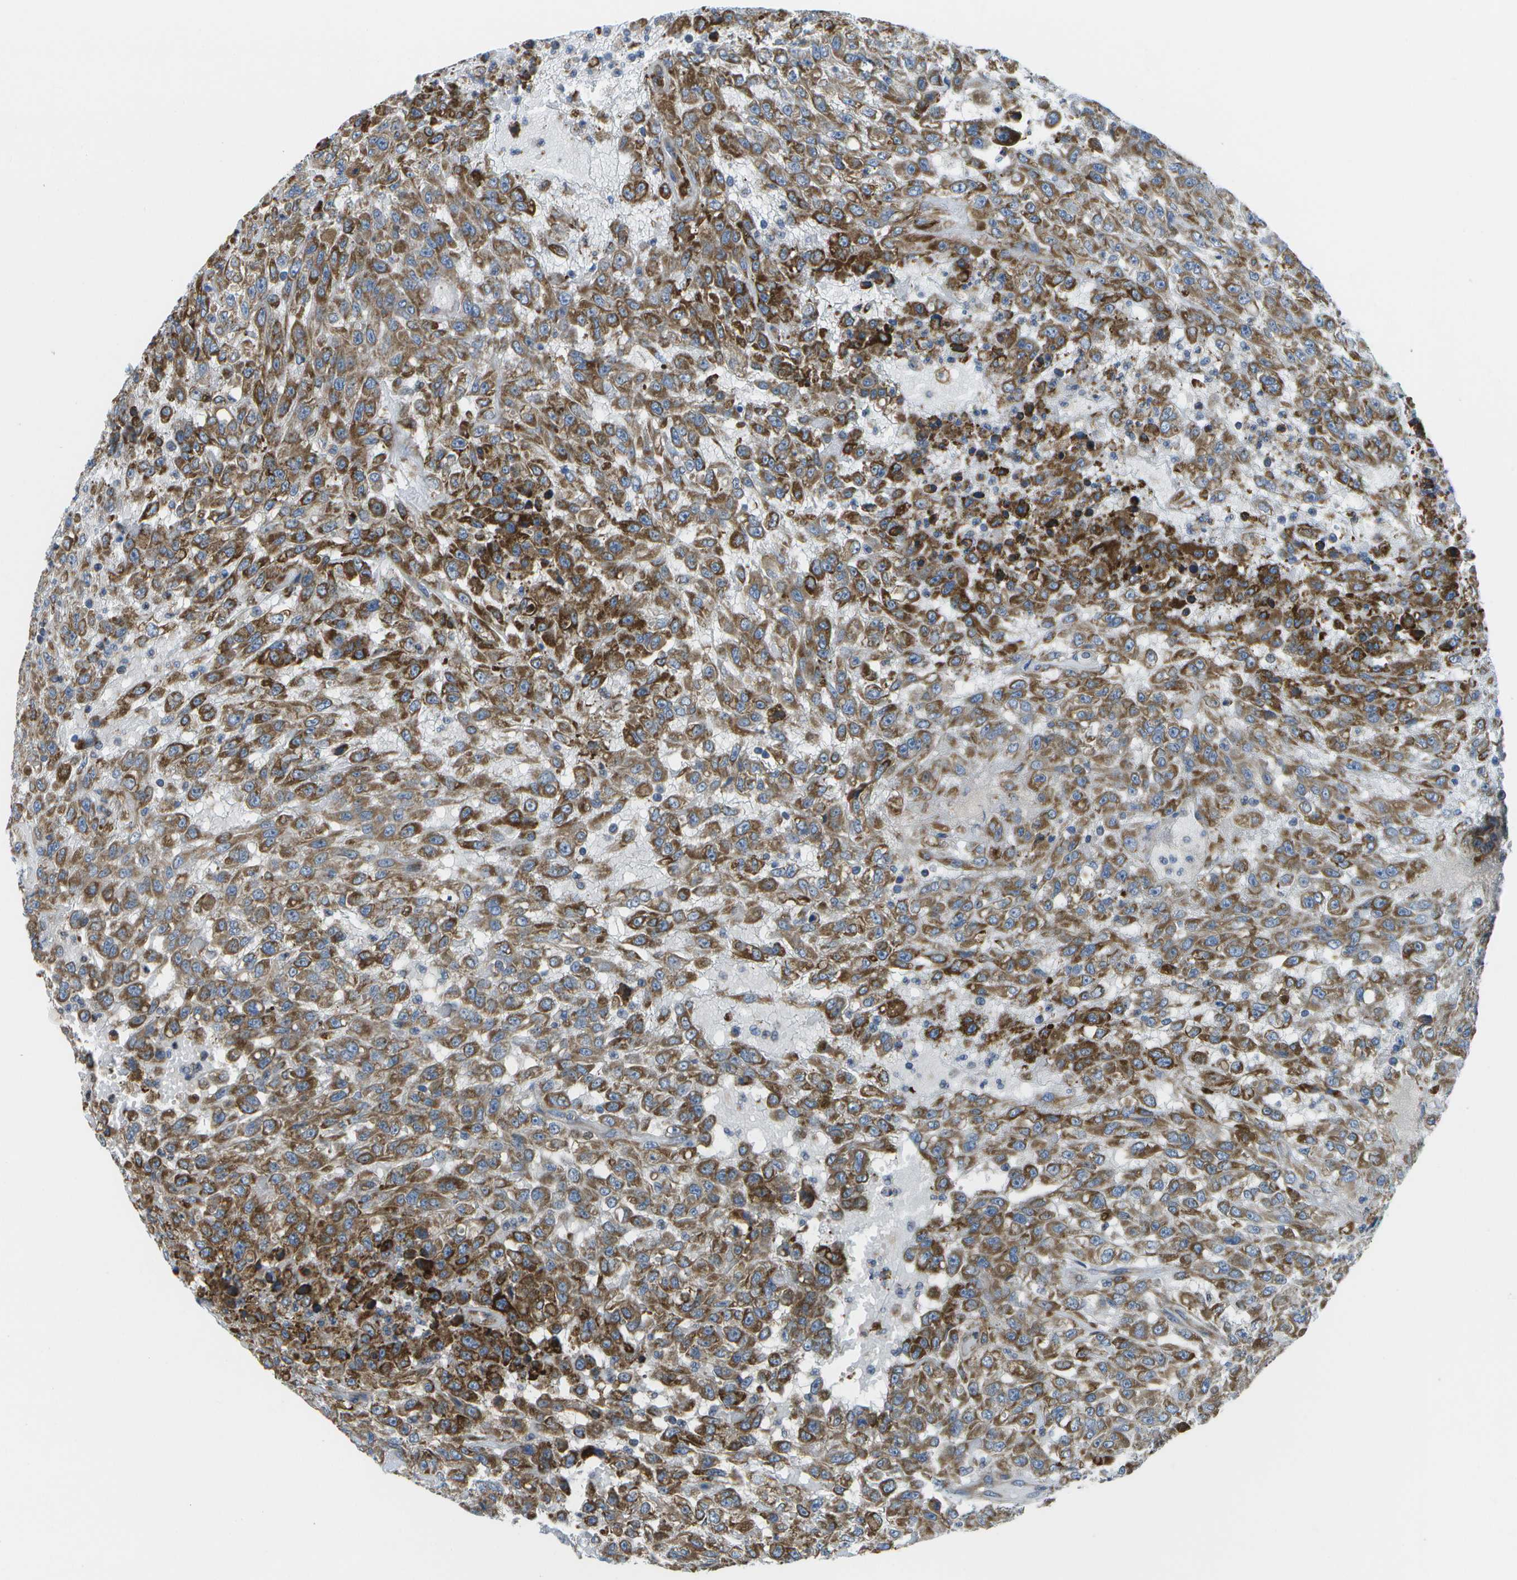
{"staining": {"intensity": "strong", "quantity": ">75%", "location": "cytoplasmic/membranous"}, "tissue": "urothelial cancer", "cell_type": "Tumor cells", "image_type": "cancer", "snomed": [{"axis": "morphology", "description": "Urothelial carcinoma, High grade"}, {"axis": "topography", "description": "Urinary bladder"}], "caption": "High-grade urothelial carcinoma tissue demonstrates strong cytoplasmic/membranous staining in about >75% of tumor cells", "gene": "GDF5", "patient": {"sex": "male", "age": 46}}